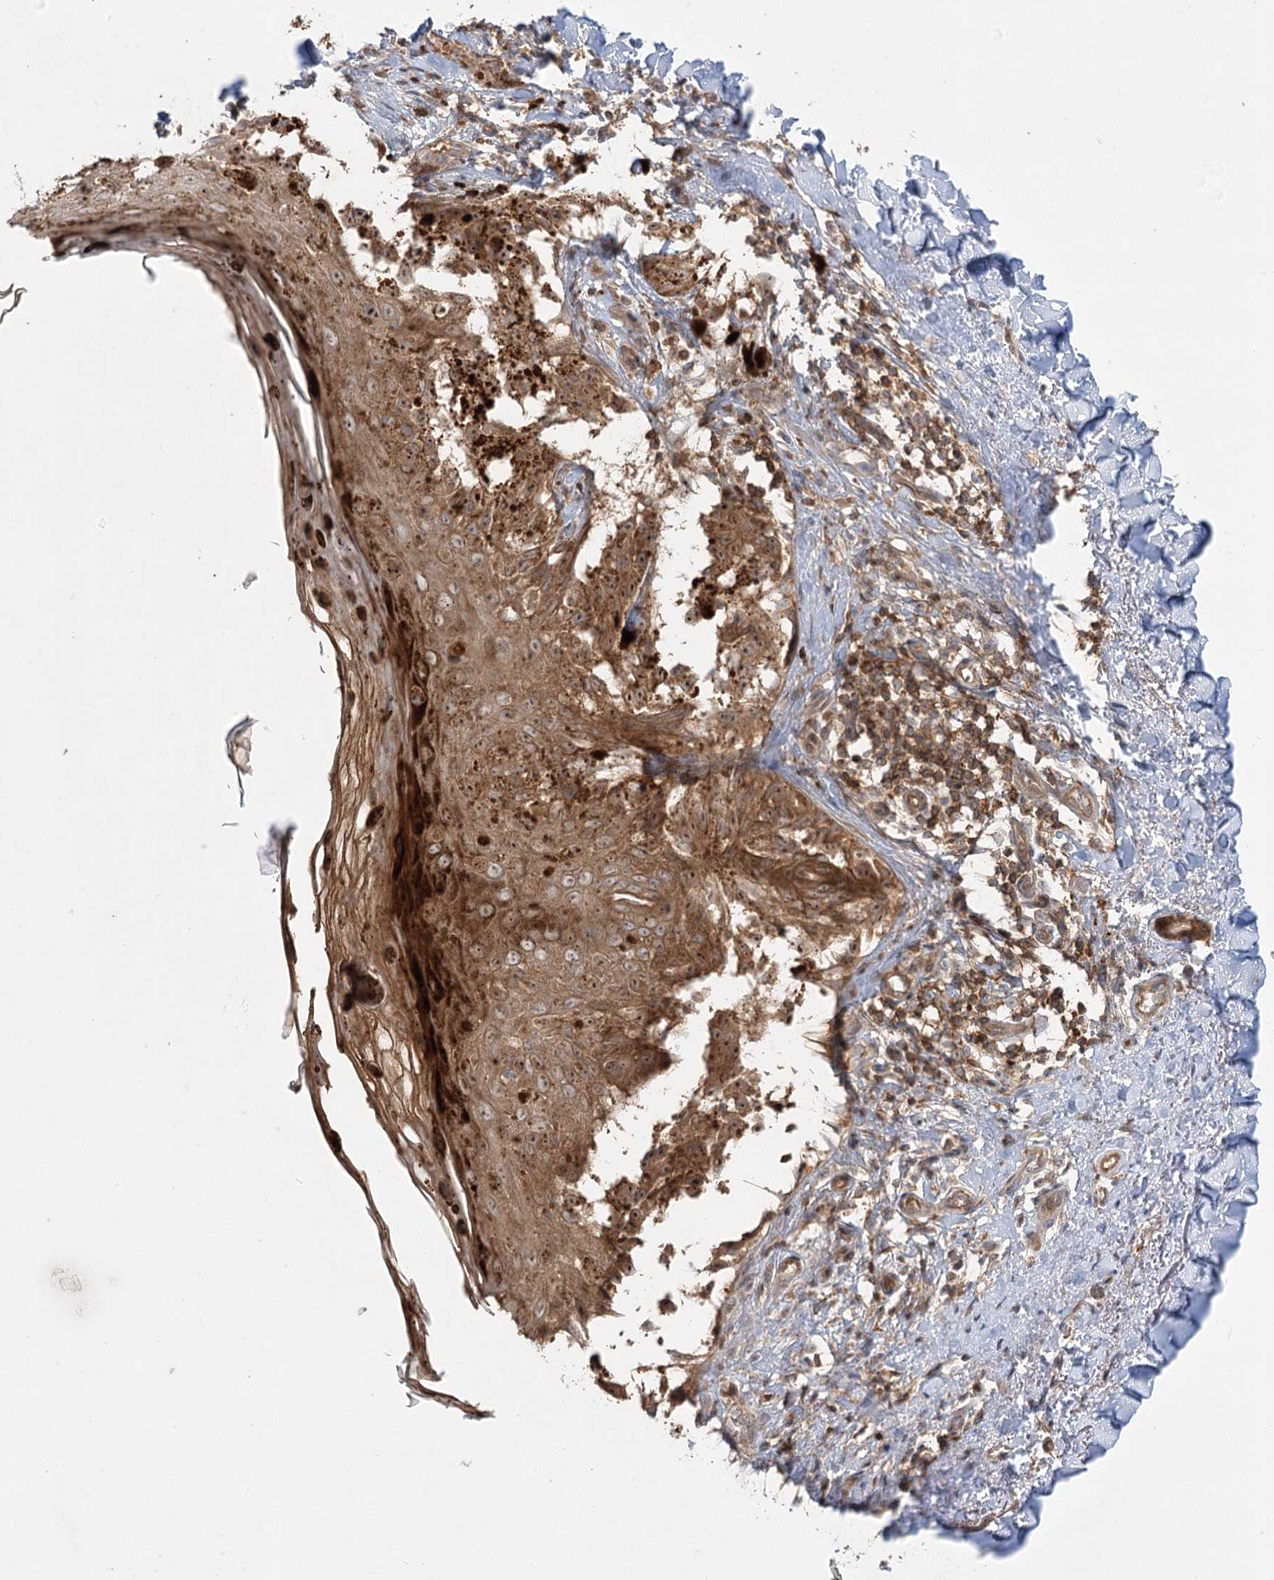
{"staining": {"intensity": "moderate", "quantity": ">75%", "location": "cytoplasmic/membranous,nuclear"}, "tissue": "melanoma", "cell_type": "Tumor cells", "image_type": "cancer", "snomed": [{"axis": "morphology", "description": "Malignant melanoma, NOS"}, {"axis": "topography", "description": "Skin"}], "caption": "A brown stain labels moderate cytoplasmic/membranous and nuclear expression of a protein in melanoma tumor cells. (DAB (3,3'-diaminobenzidine) IHC with brightfield microscopy, high magnification).", "gene": "RAPGEF6", "patient": {"sex": "female", "age": 50}}